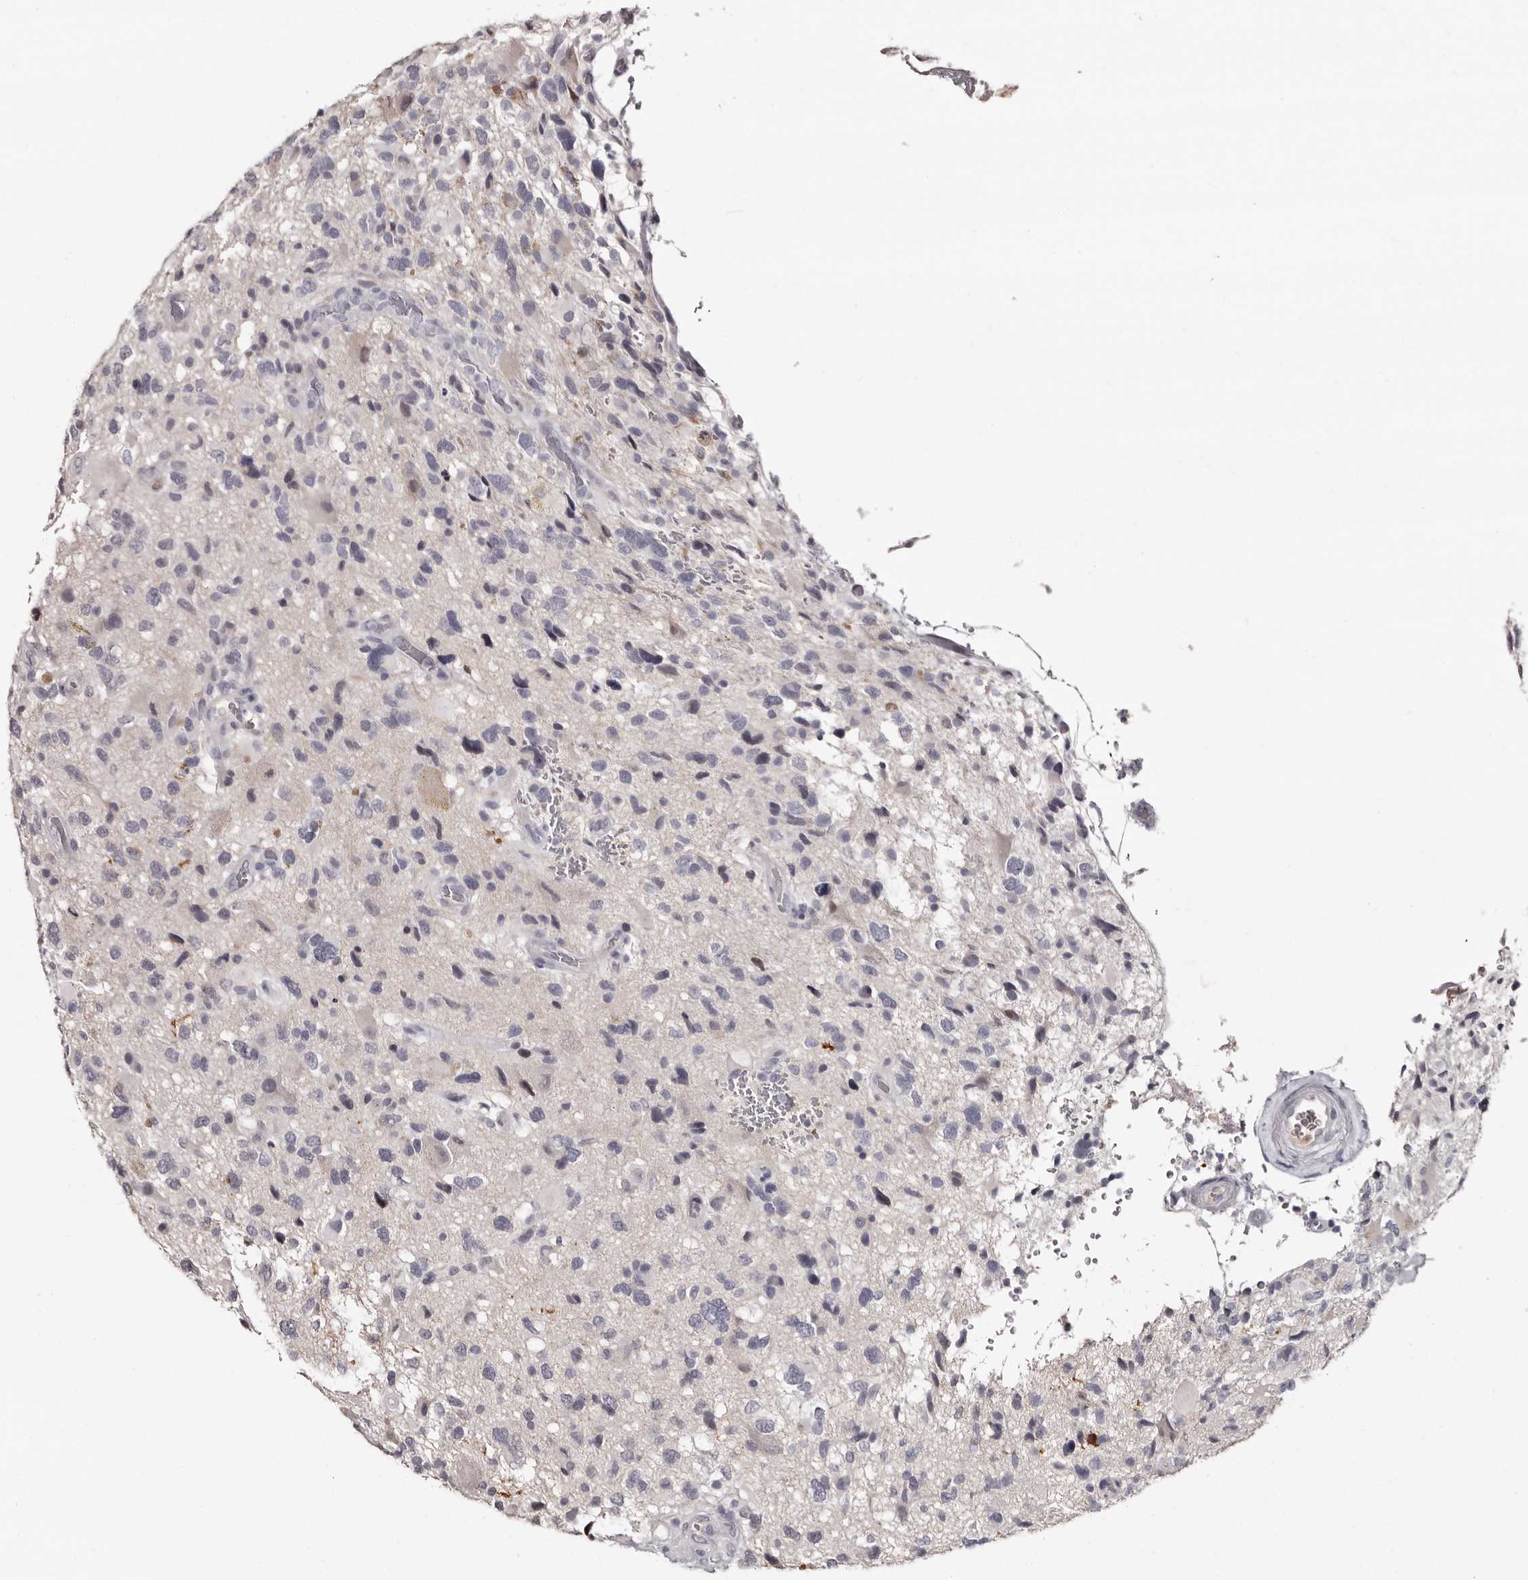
{"staining": {"intensity": "negative", "quantity": "none", "location": "none"}, "tissue": "glioma", "cell_type": "Tumor cells", "image_type": "cancer", "snomed": [{"axis": "morphology", "description": "Glioma, malignant, High grade"}, {"axis": "topography", "description": "Brain"}], "caption": "Tumor cells show no significant protein positivity in high-grade glioma (malignant).", "gene": "TBC1D22B", "patient": {"sex": "male", "age": 33}}